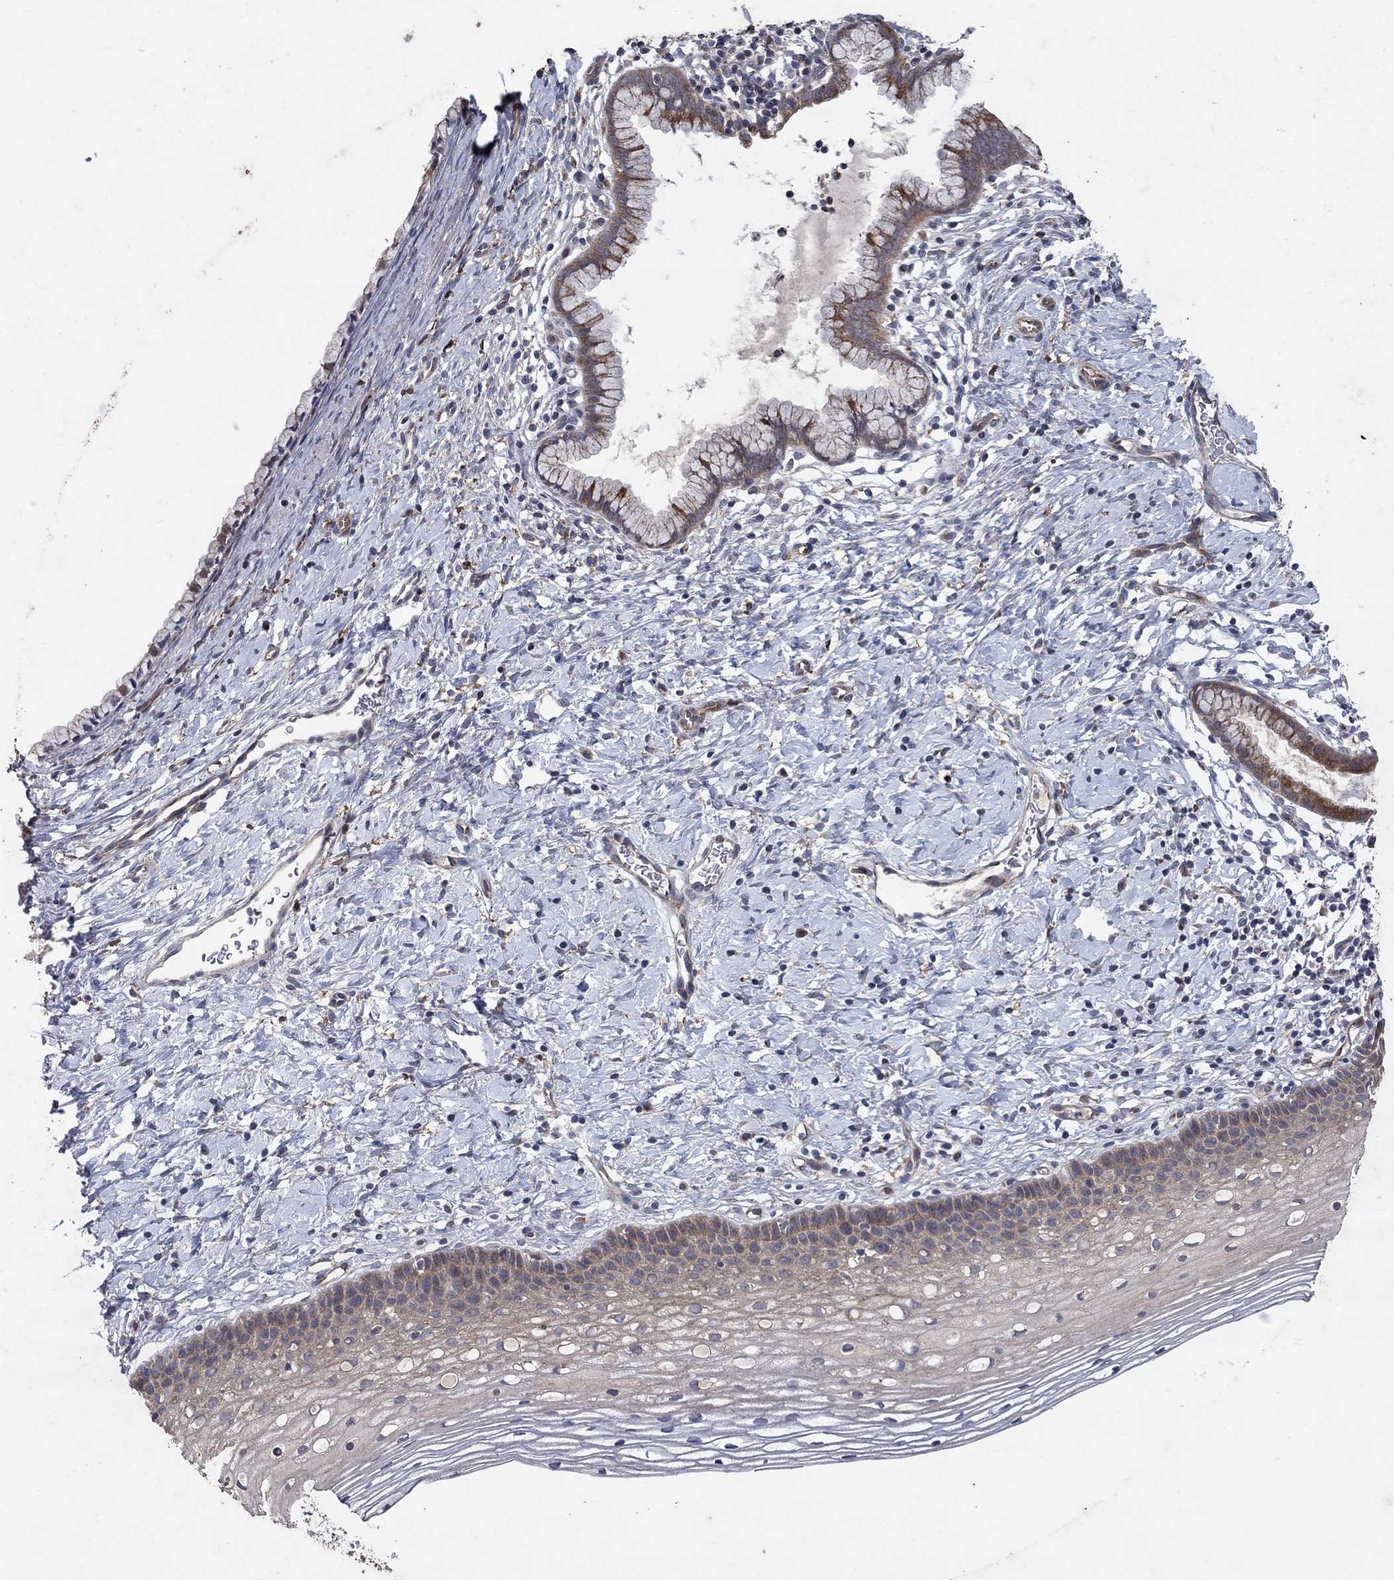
{"staining": {"intensity": "negative", "quantity": "none", "location": "none"}, "tissue": "cervix", "cell_type": "Glandular cells", "image_type": "normal", "snomed": [{"axis": "morphology", "description": "Normal tissue, NOS"}, {"axis": "topography", "description": "Cervix"}], "caption": "This histopathology image is of unremarkable cervix stained with immunohistochemistry (IHC) to label a protein in brown with the nuclei are counter-stained blue. There is no expression in glandular cells.", "gene": "FRG1", "patient": {"sex": "female", "age": 39}}